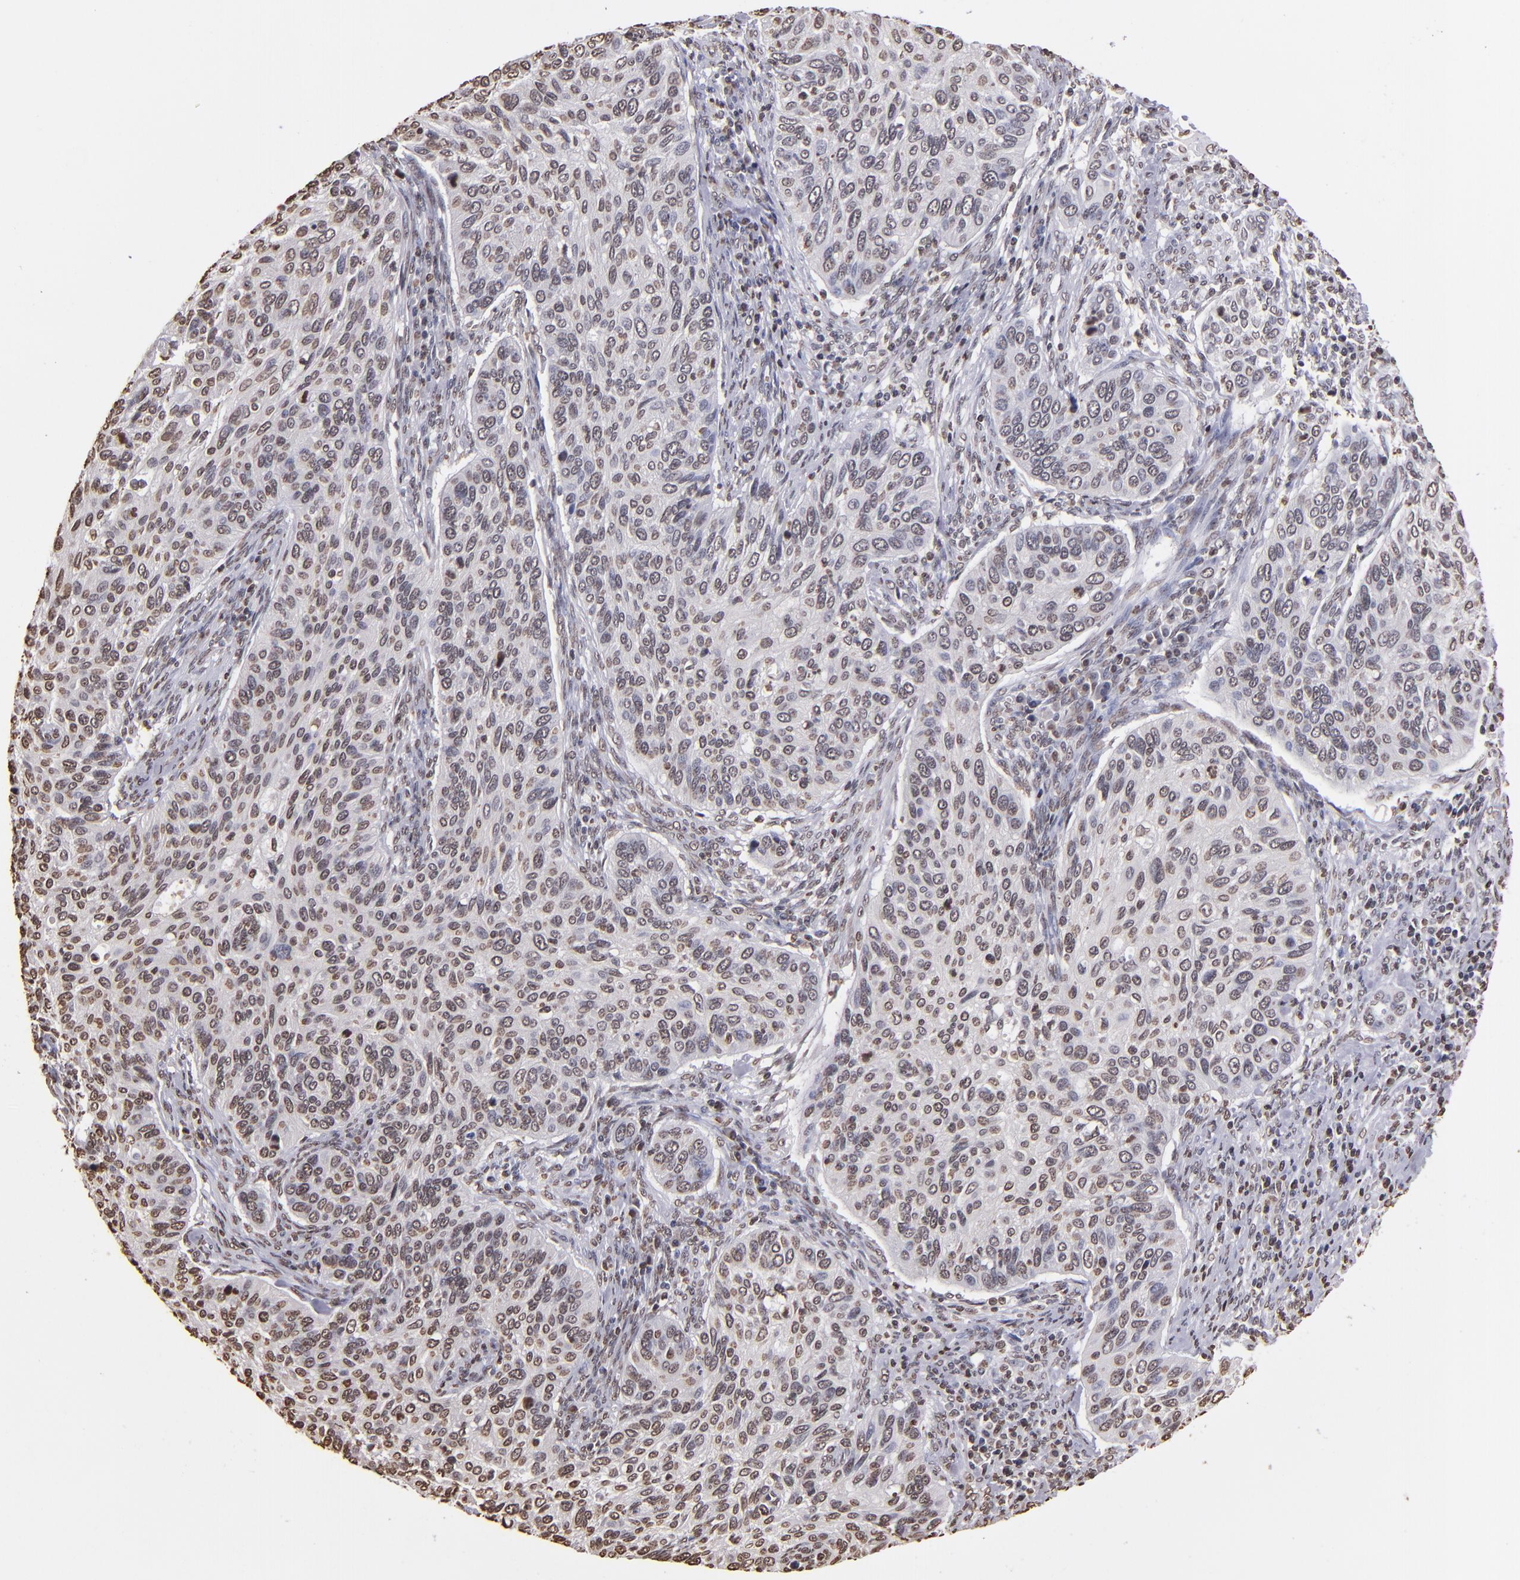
{"staining": {"intensity": "weak", "quantity": "25%-75%", "location": "nuclear"}, "tissue": "cervical cancer", "cell_type": "Tumor cells", "image_type": "cancer", "snomed": [{"axis": "morphology", "description": "Adenocarcinoma, NOS"}, {"axis": "topography", "description": "Cervix"}], "caption": "Approximately 25%-75% of tumor cells in cervical cancer (adenocarcinoma) display weak nuclear protein expression as visualized by brown immunohistochemical staining.", "gene": "LBX1", "patient": {"sex": "female", "age": 29}}